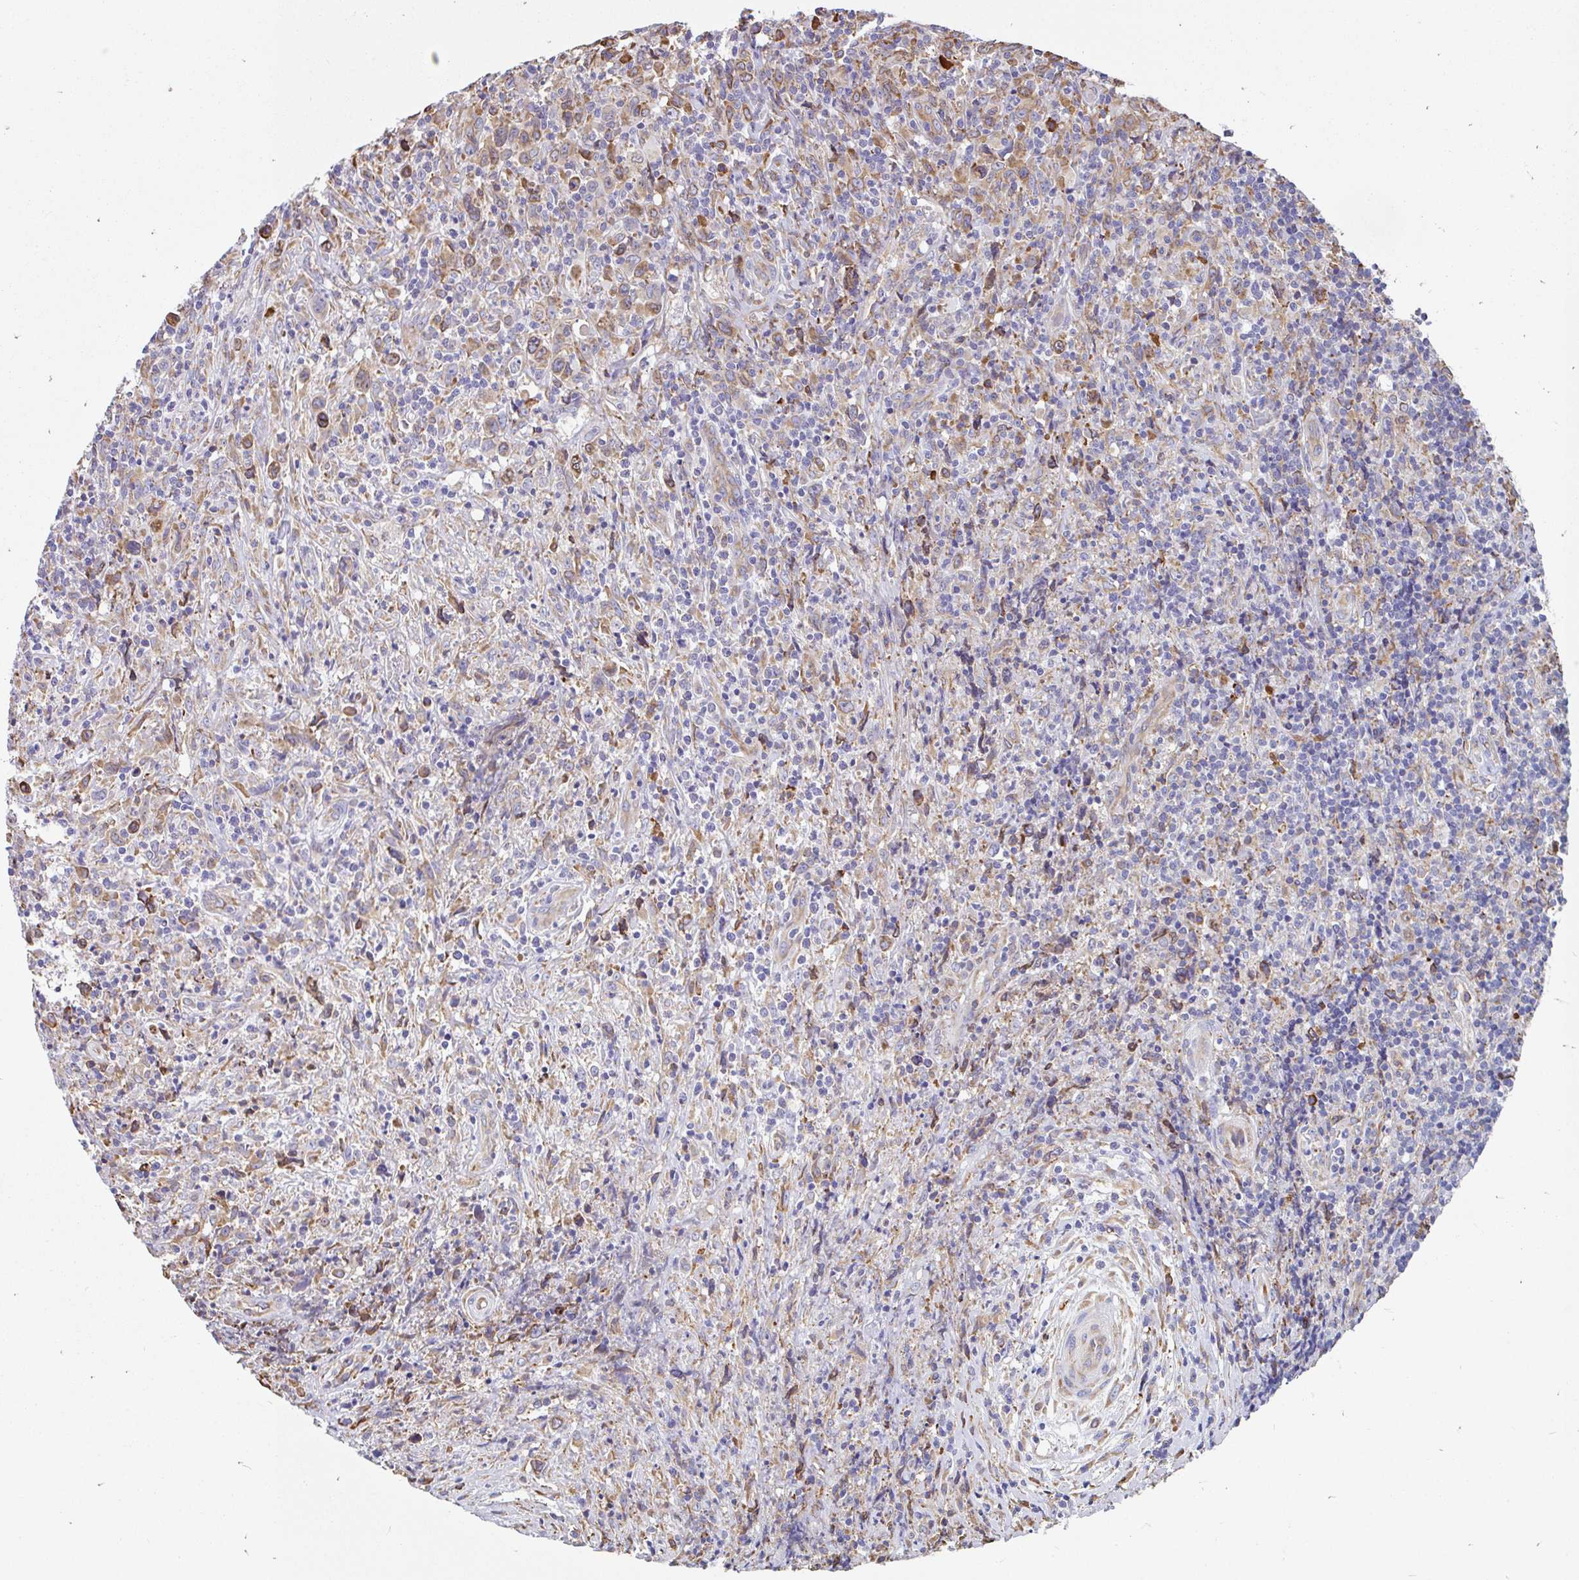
{"staining": {"intensity": "weak", "quantity": "<25%", "location": "cytoplasmic/membranous"}, "tissue": "lymphoma", "cell_type": "Tumor cells", "image_type": "cancer", "snomed": [{"axis": "morphology", "description": "Hodgkin's disease, NOS"}, {"axis": "topography", "description": "Lymph node"}], "caption": "High magnification brightfield microscopy of lymphoma stained with DAB (3,3'-diaminobenzidine) (brown) and counterstained with hematoxylin (blue): tumor cells show no significant staining.", "gene": "EML5", "patient": {"sex": "female", "age": 18}}